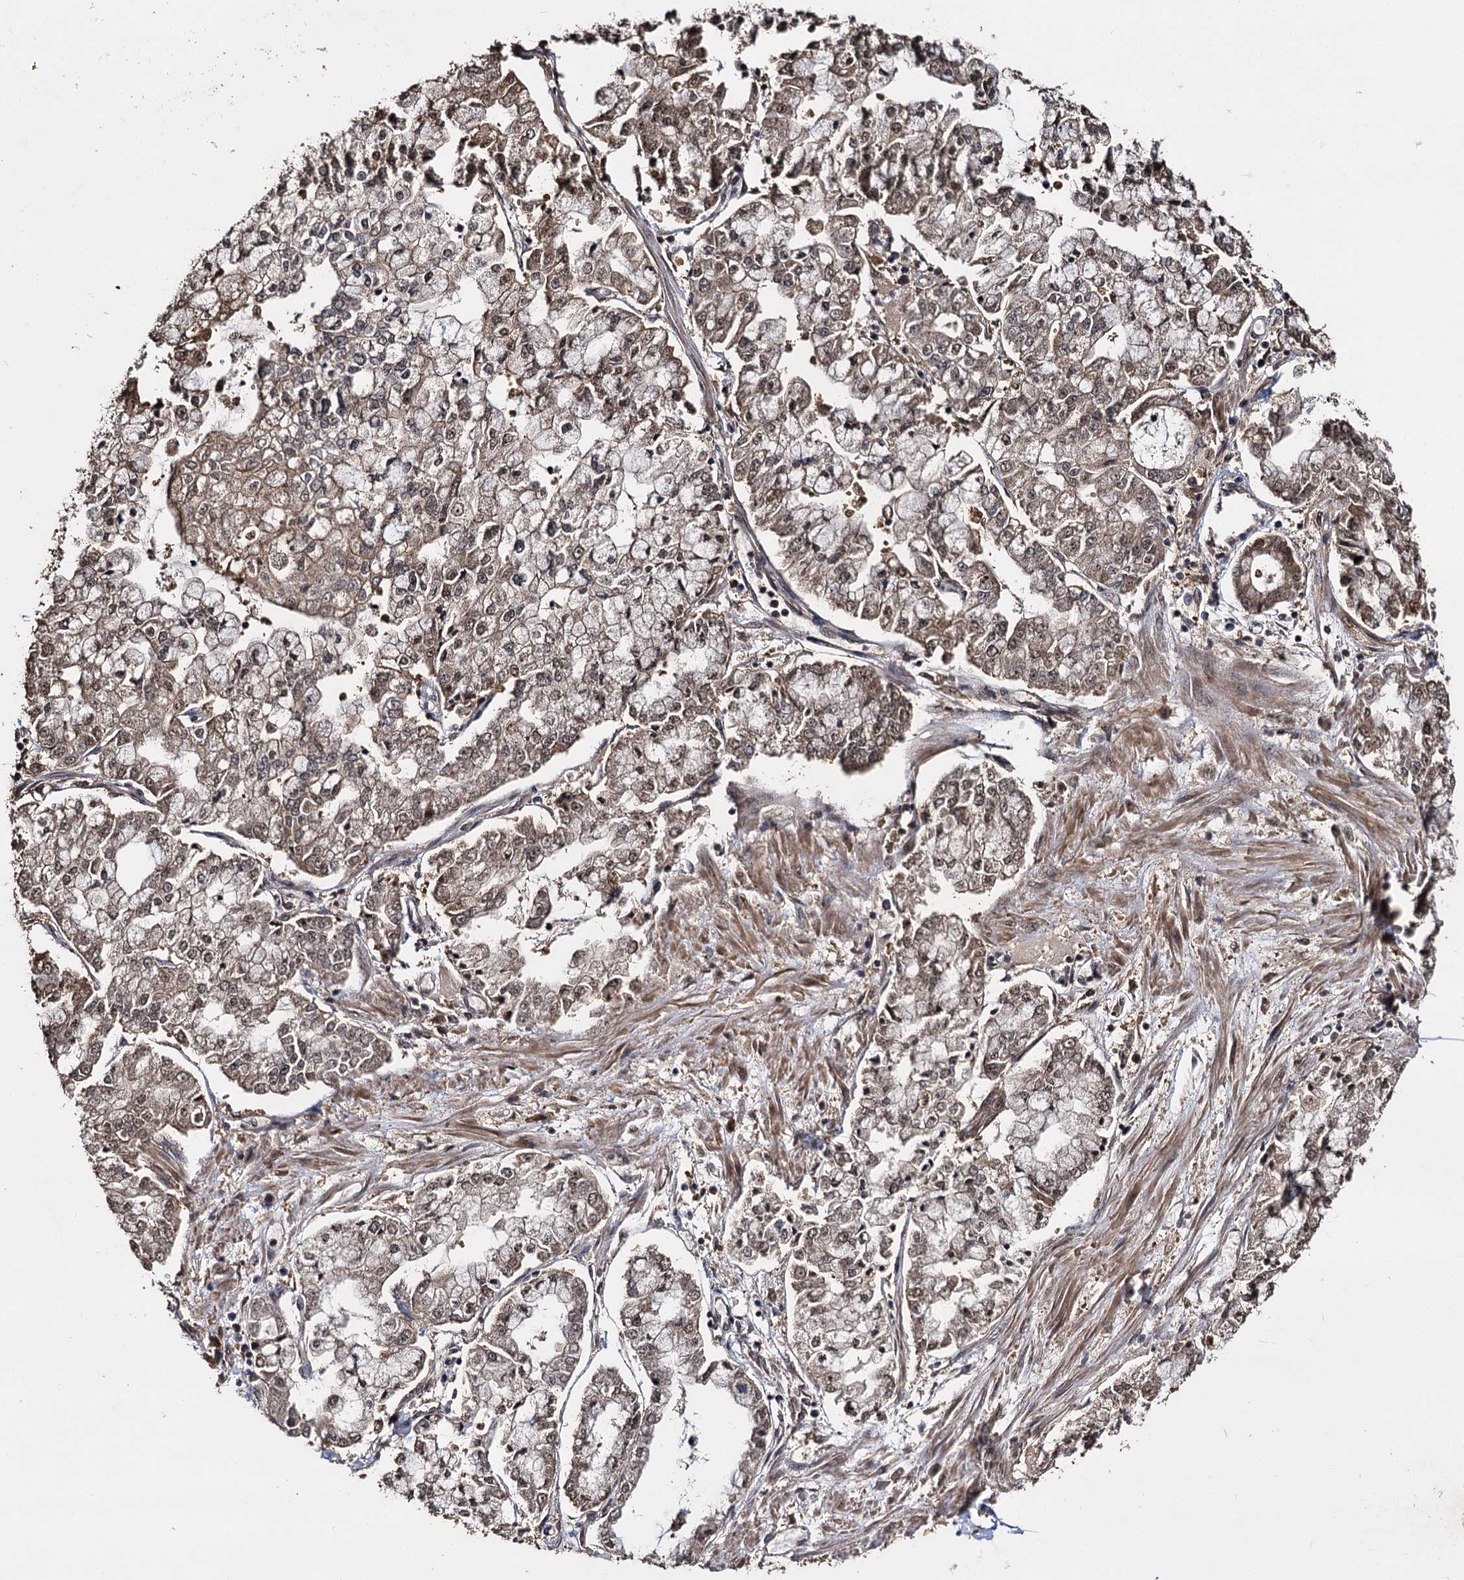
{"staining": {"intensity": "moderate", "quantity": ">75%", "location": "cytoplasmic/membranous,nuclear"}, "tissue": "stomach cancer", "cell_type": "Tumor cells", "image_type": "cancer", "snomed": [{"axis": "morphology", "description": "Adenocarcinoma, NOS"}, {"axis": "topography", "description": "Stomach"}], "caption": "Brown immunohistochemical staining in stomach adenocarcinoma demonstrates moderate cytoplasmic/membranous and nuclear staining in about >75% of tumor cells. (DAB (3,3'-diaminobenzidine) IHC with brightfield microscopy, high magnification).", "gene": "SLC46A3", "patient": {"sex": "male", "age": 76}}